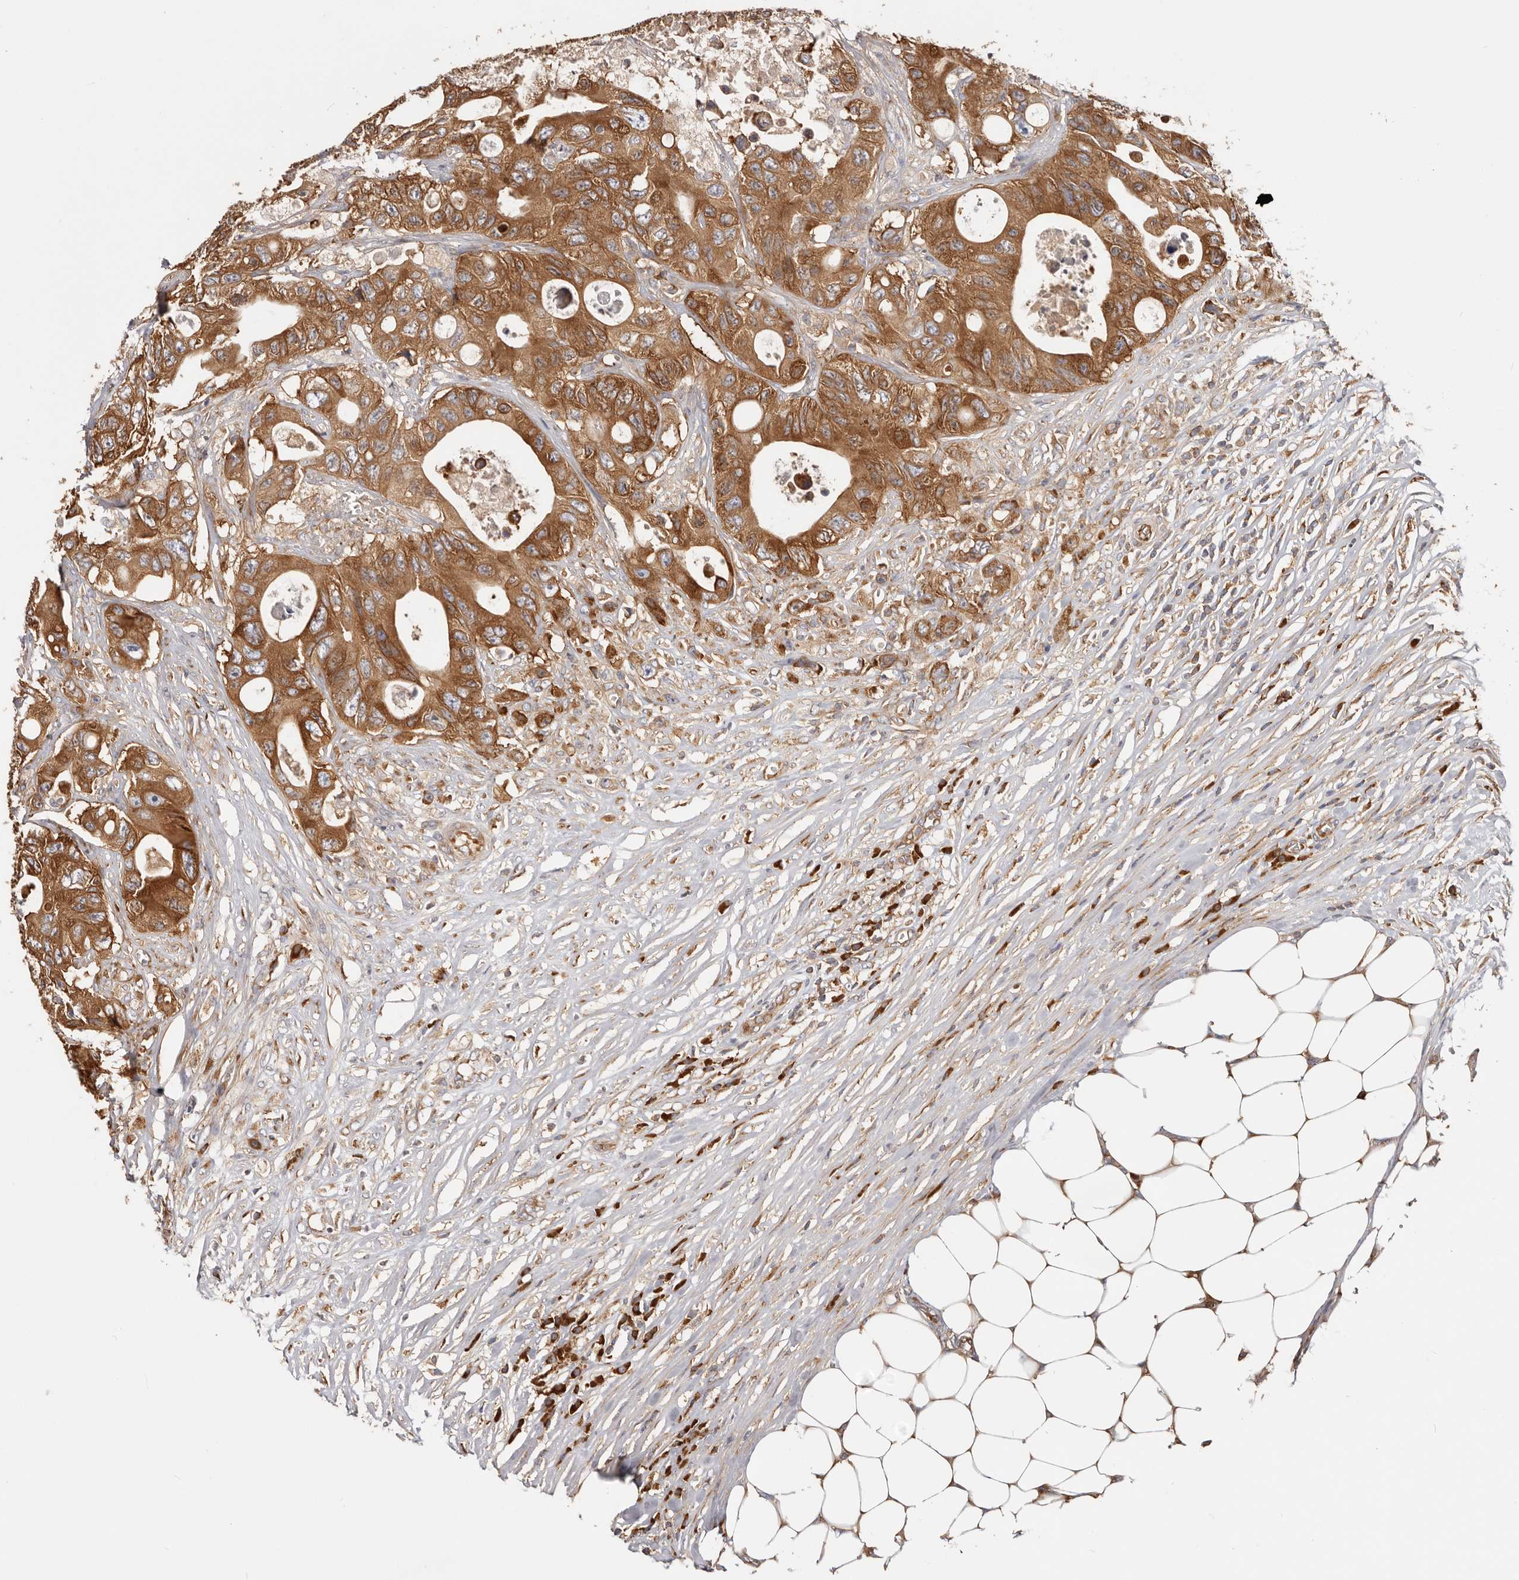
{"staining": {"intensity": "strong", "quantity": ">75%", "location": "cytoplasmic/membranous"}, "tissue": "colorectal cancer", "cell_type": "Tumor cells", "image_type": "cancer", "snomed": [{"axis": "morphology", "description": "Adenocarcinoma, NOS"}, {"axis": "topography", "description": "Colon"}], "caption": "Brown immunohistochemical staining in human colorectal adenocarcinoma exhibits strong cytoplasmic/membranous staining in about >75% of tumor cells.", "gene": "EPRS1", "patient": {"sex": "female", "age": 46}}